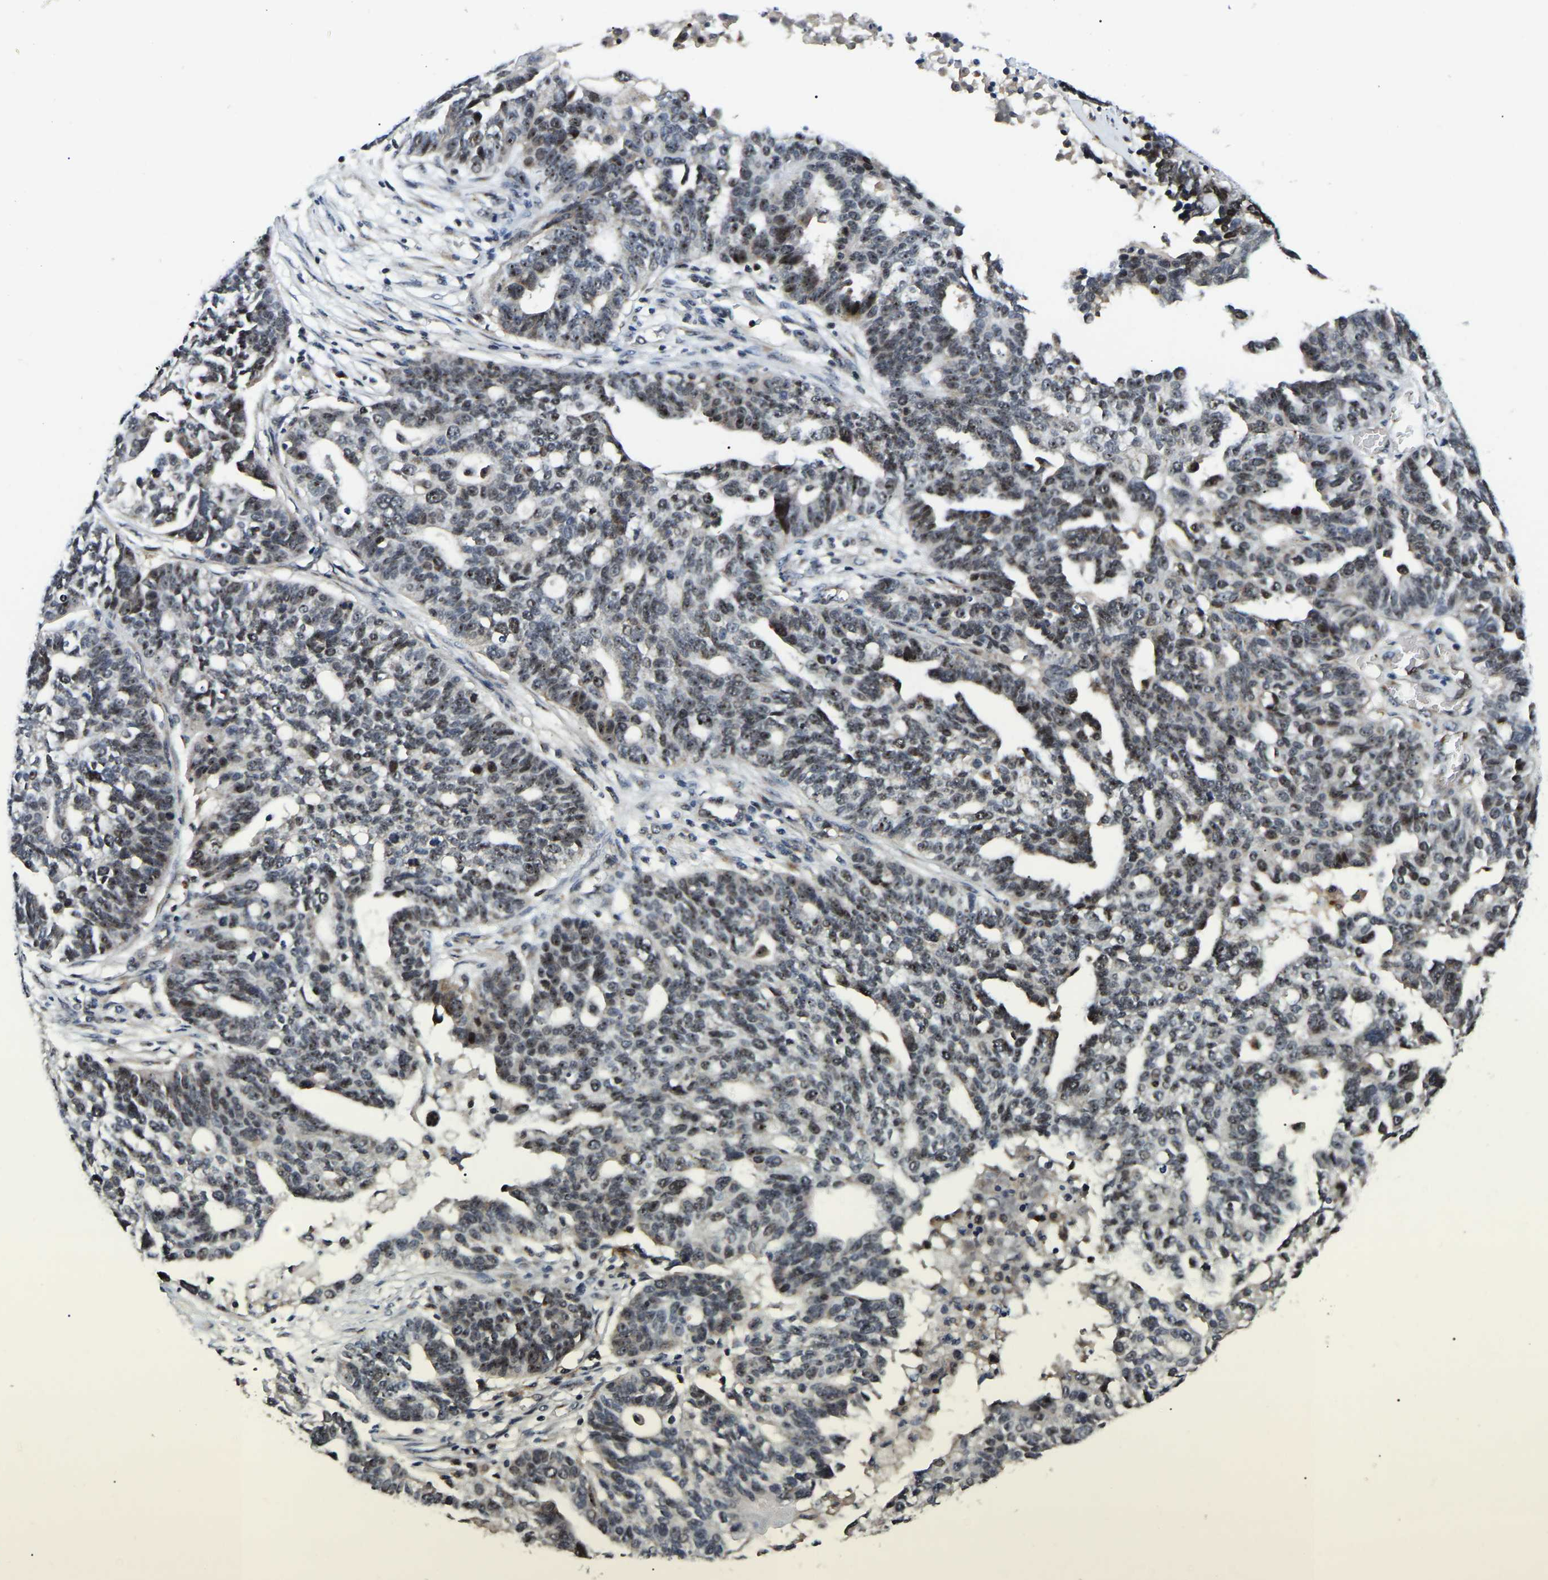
{"staining": {"intensity": "weak", "quantity": ">75%", "location": "nuclear"}, "tissue": "ovarian cancer", "cell_type": "Tumor cells", "image_type": "cancer", "snomed": [{"axis": "morphology", "description": "Cystadenocarcinoma, serous, NOS"}, {"axis": "topography", "description": "Ovary"}], "caption": "Ovarian cancer (serous cystadenocarcinoma) stained with IHC reveals weak nuclear positivity in about >75% of tumor cells.", "gene": "RBM28", "patient": {"sex": "female", "age": 59}}